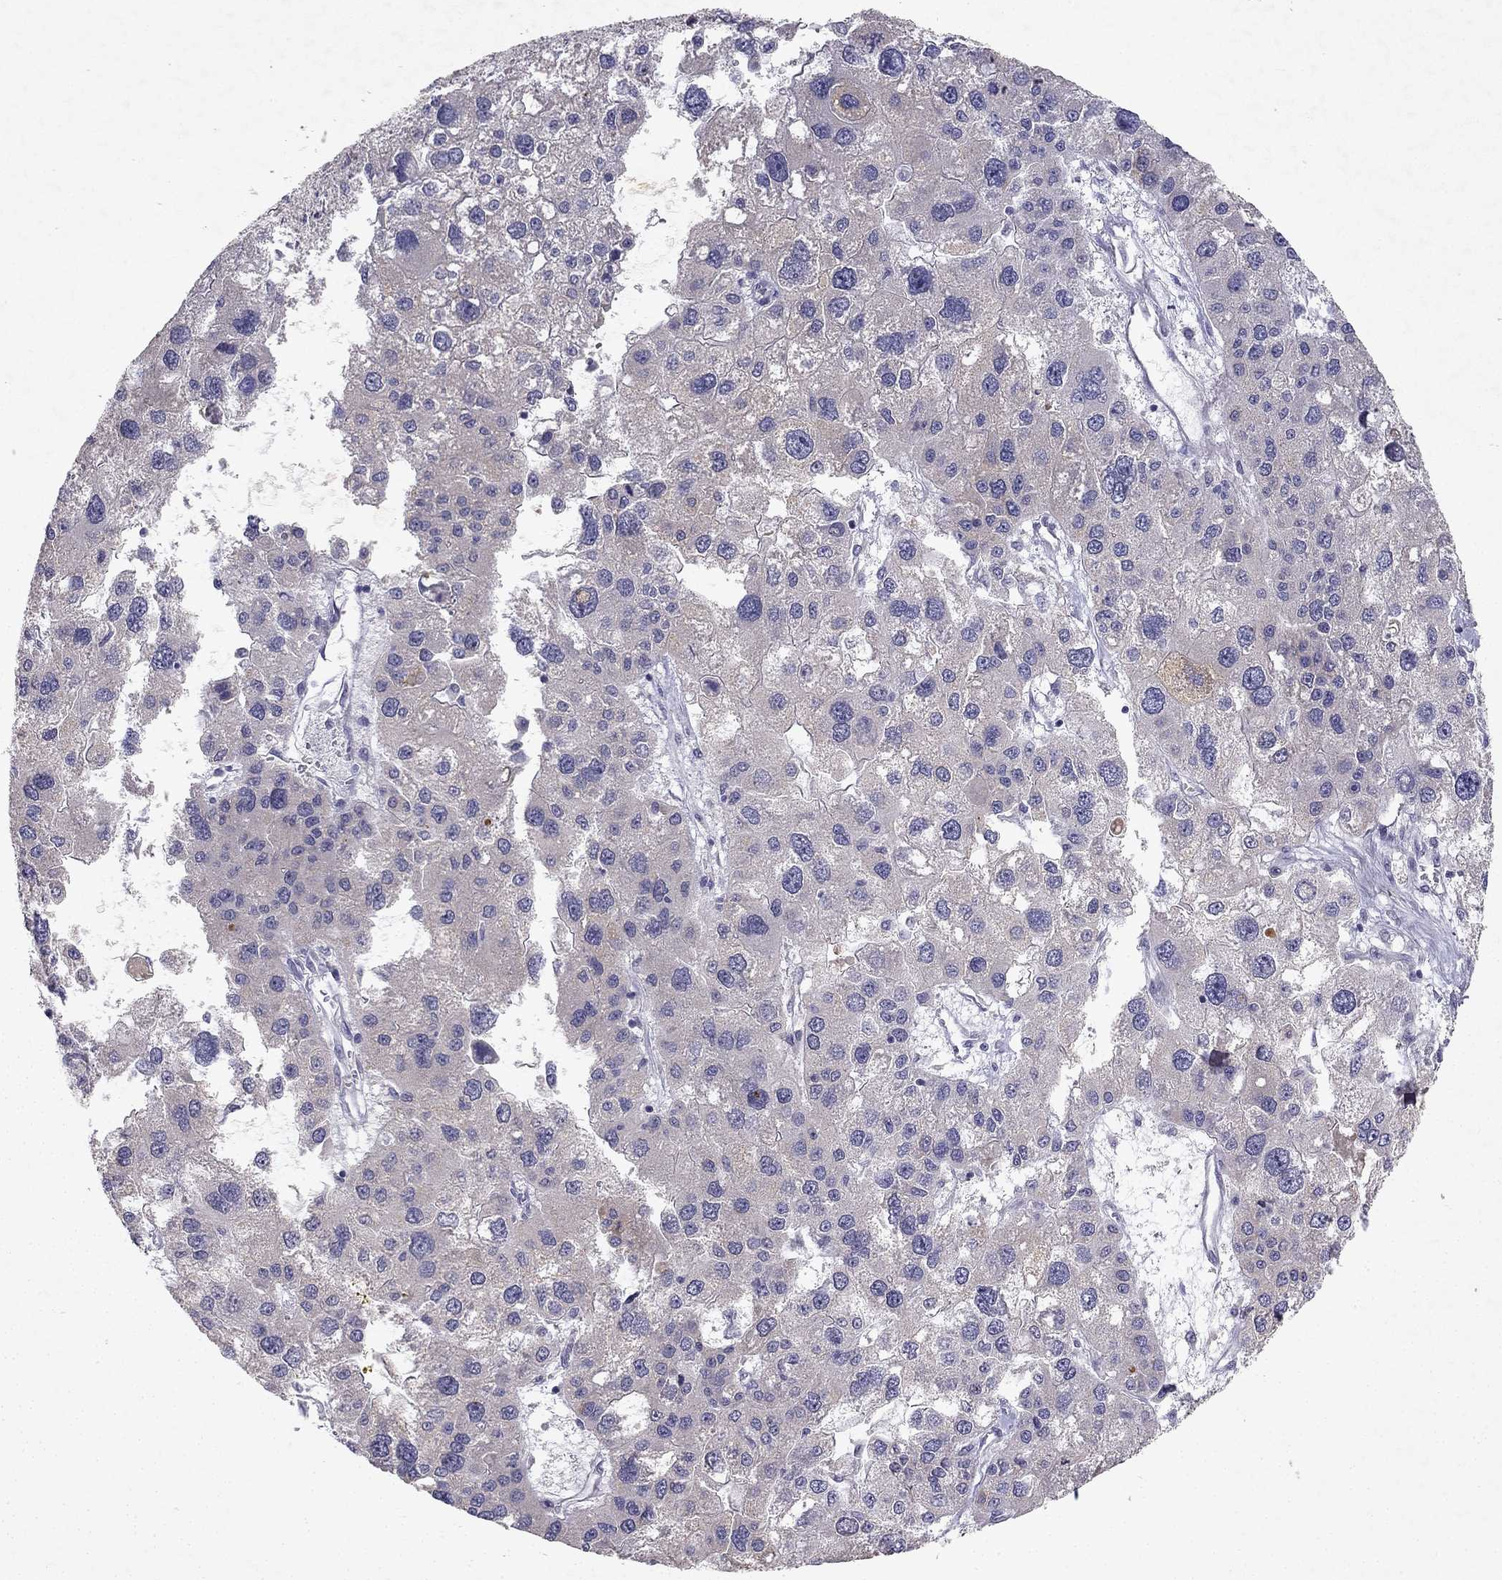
{"staining": {"intensity": "negative", "quantity": "none", "location": "none"}, "tissue": "liver cancer", "cell_type": "Tumor cells", "image_type": "cancer", "snomed": [{"axis": "morphology", "description": "Carcinoma, Hepatocellular, NOS"}, {"axis": "topography", "description": "Liver"}], "caption": "Immunohistochemistry micrograph of human hepatocellular carcinoma (liver) stained for a protein (brown), which exhibits no expression in tumor cells. (DAB (3,3'-diaminobenzidine) immunohistochemistry visualized using brightfield microscopy, high magnification).", "gene": "SLC6A4", "patient": {"sex": "male", "age": 73}}